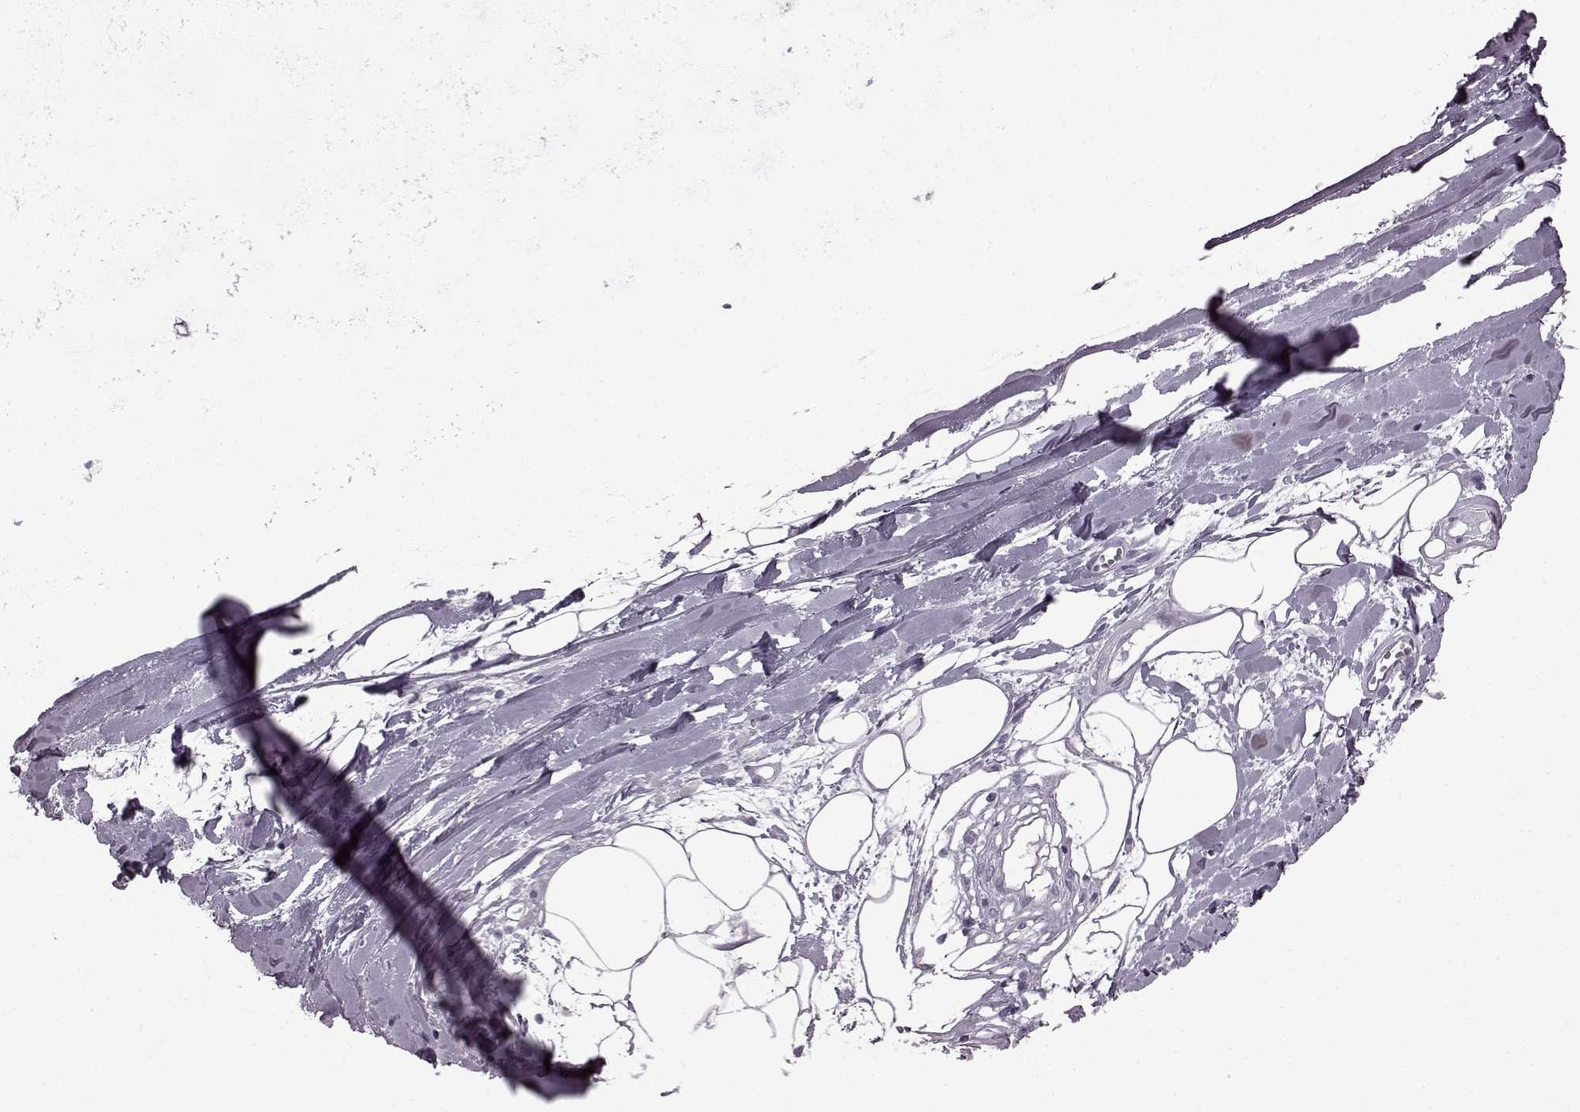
{"staining": {"intensity": "negative", "quantity": "none", "location": "none"}, "tissue": "adipose tissue", "cell_type": "Adipocytes", "image_type": "normal", "snomed": [{"axis": "morphology", "description": "Normal tissue, NOS"}, {"axis": "morphology", "description": "Squamous cell carcinoma, NOS"}, {"axis": "topography", "description": "Cartilage tissue"}, {"axis": "topography", "description": "Bronchus"}, {"axis": "topography", "description": "Lung"}], "caption": "Adipocytes show no significant protein staining in normal adipose tissue. (IHC, brightfield microscopy, high magnification).", "gene": "SLC28A2", "patient": {"sex": "male", "age": 66}}